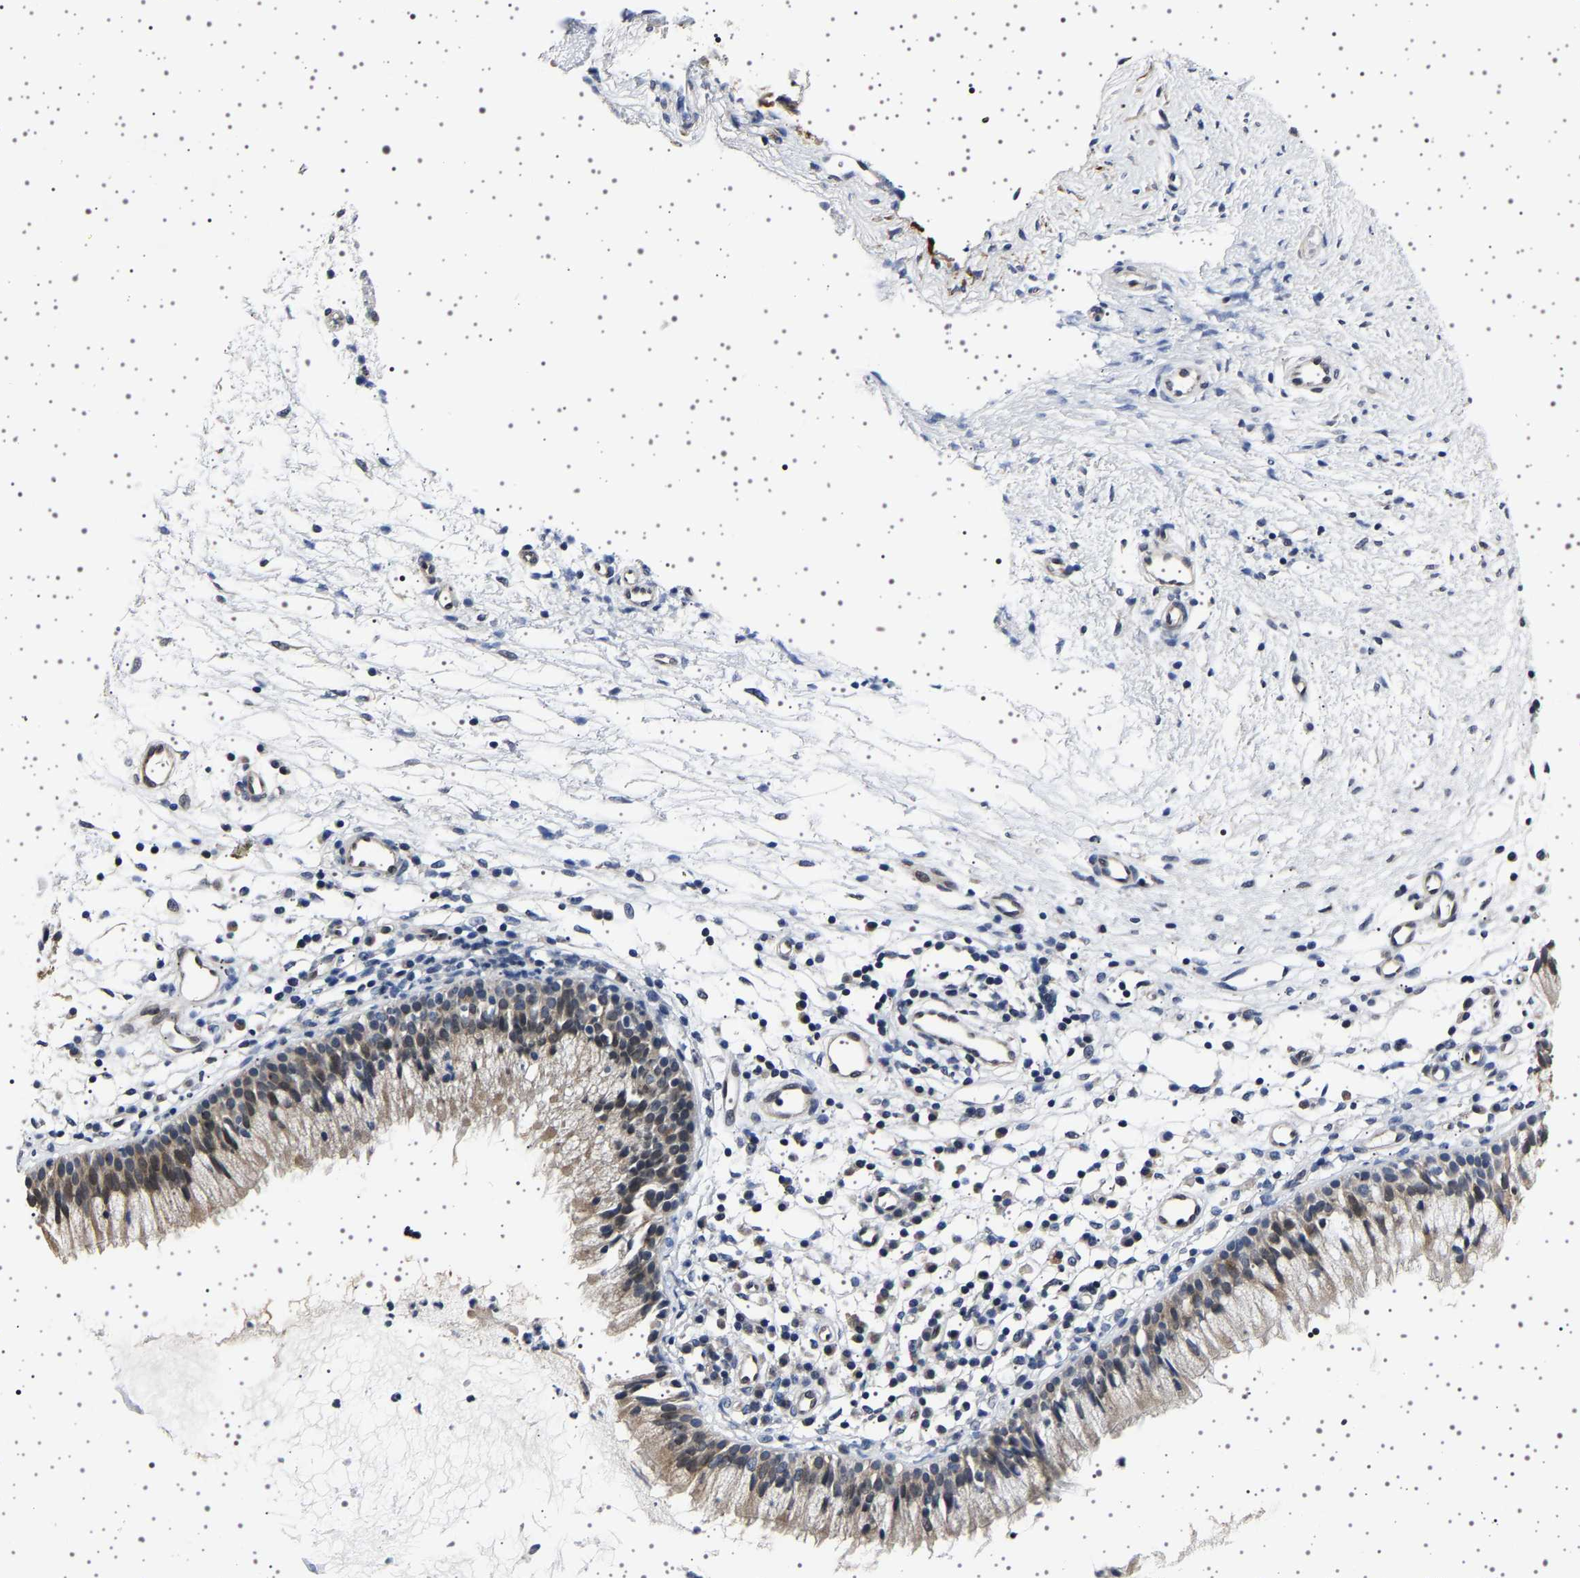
{"staining": {"intensity": "weak", "quantity": "25%-75%", "location": "cytoplasmic/membranous"}, "tissue": "nasopharynx", "cell_type": "Respiratory epithelial cells", "image_type": "normal", "snomed": [{"axis": "morphology", "description": "Normal tissue, NOS"}, {"axis": "topography", "description": "Nasopharynx"}], "caption": "Immunohistochemical staining of unremarkable human nasopharynx shows 25%-75% levels of weak cytoplasmic/membranous protein expression in about 25%-75% of respiratory epithelial cells. (DAB IHC, brown staining for protein, blue staining for nuclei).", "gene": "IL10RB", "patient": {"sex": "male", "age": 21}}